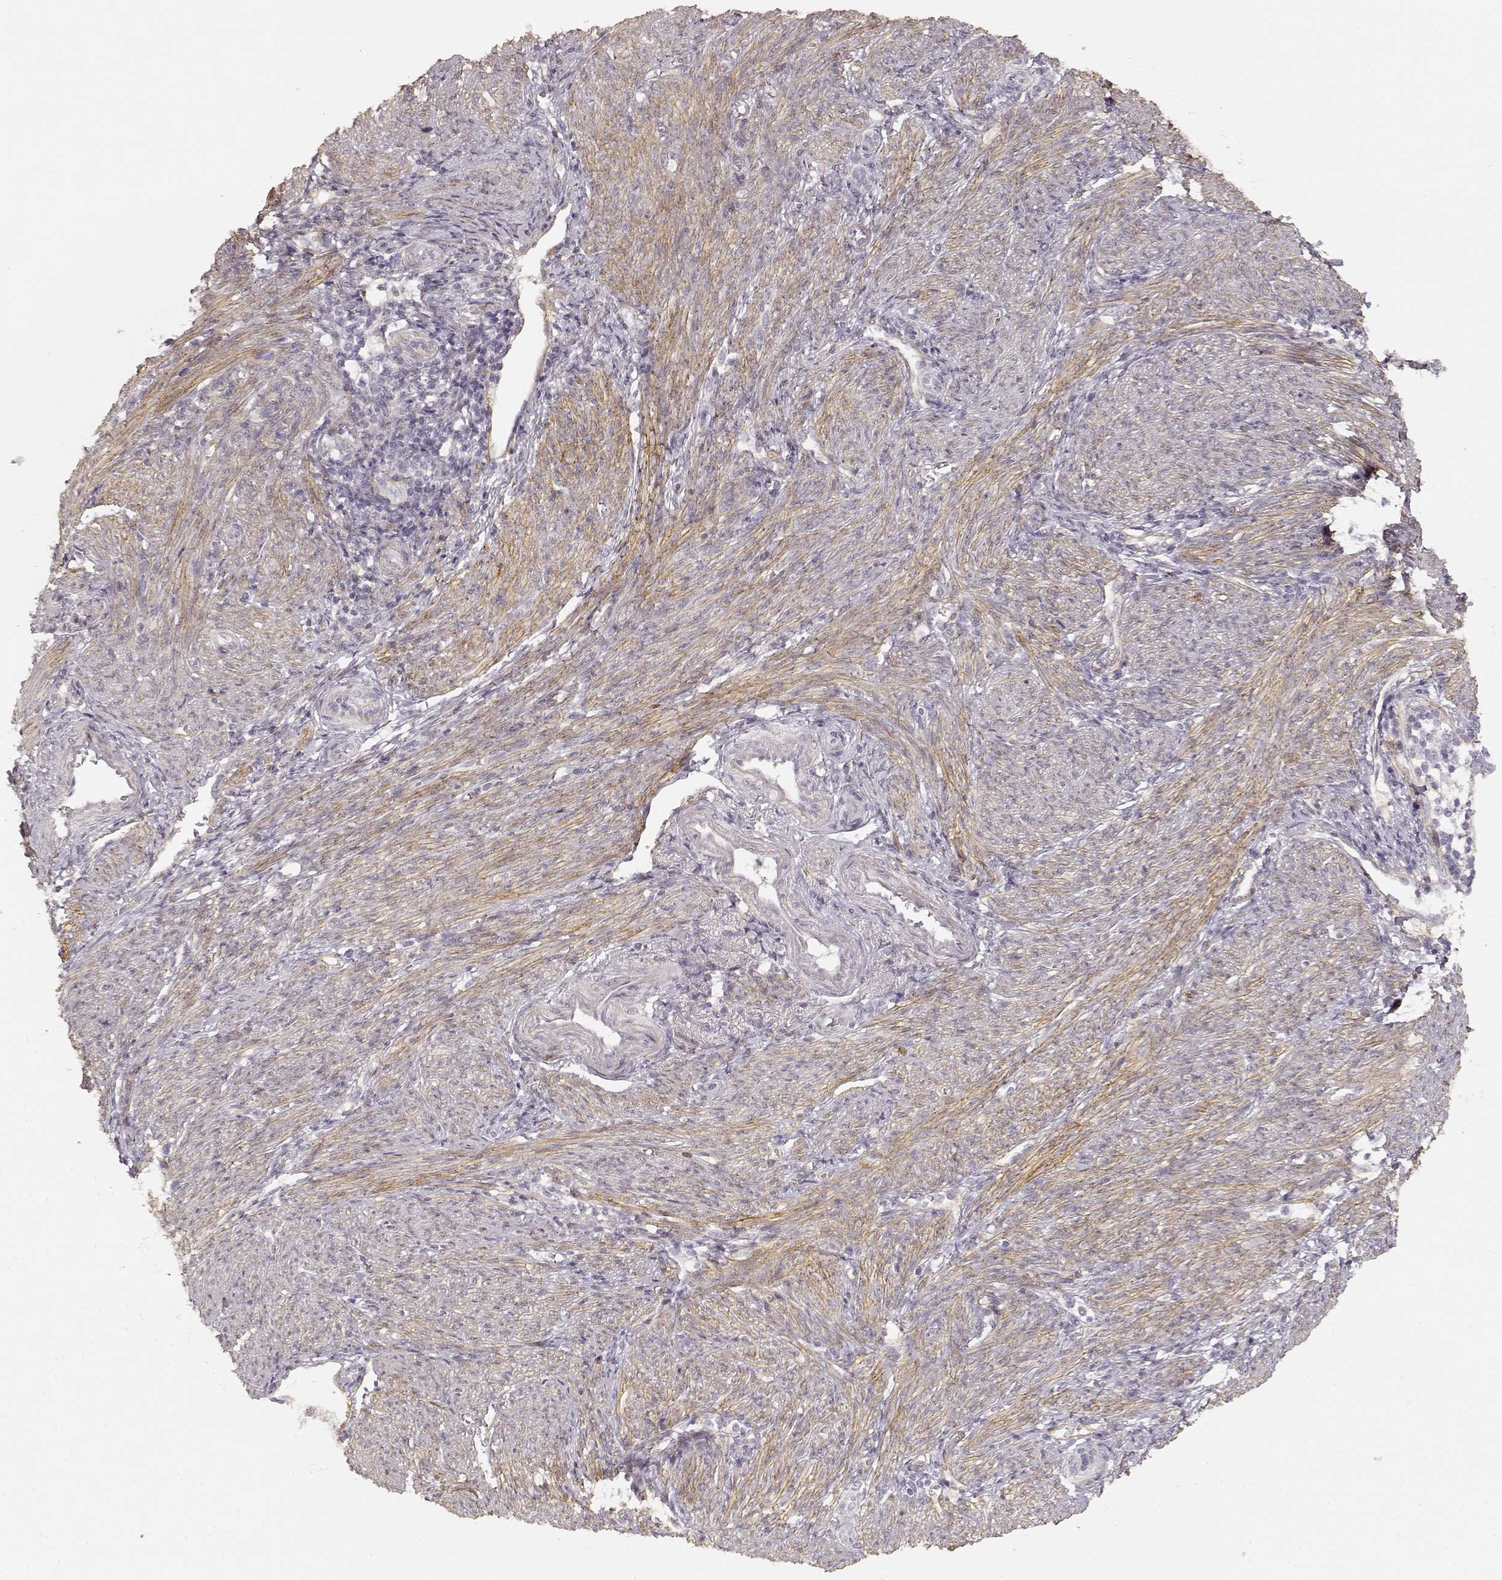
{"staining": {"intensity": "negative", "quantity": "none", "location": "none"}, "tissue": "endometrial cancer", "cell_type": "Tumor cells", "image_type": "cancer", "snomed": [{"axis": "morphology", "description": "Adenocarcinoma, NOS"}, {"axis": "topography", "description": "Endometrium"}], "caption": "A micrograph of endometrial adenocarcinoma stained for a protein demonstrates no brown staining in tumor cells.", "gene": "LAMA4", "patient": {"sex": "female", "age": 57}}